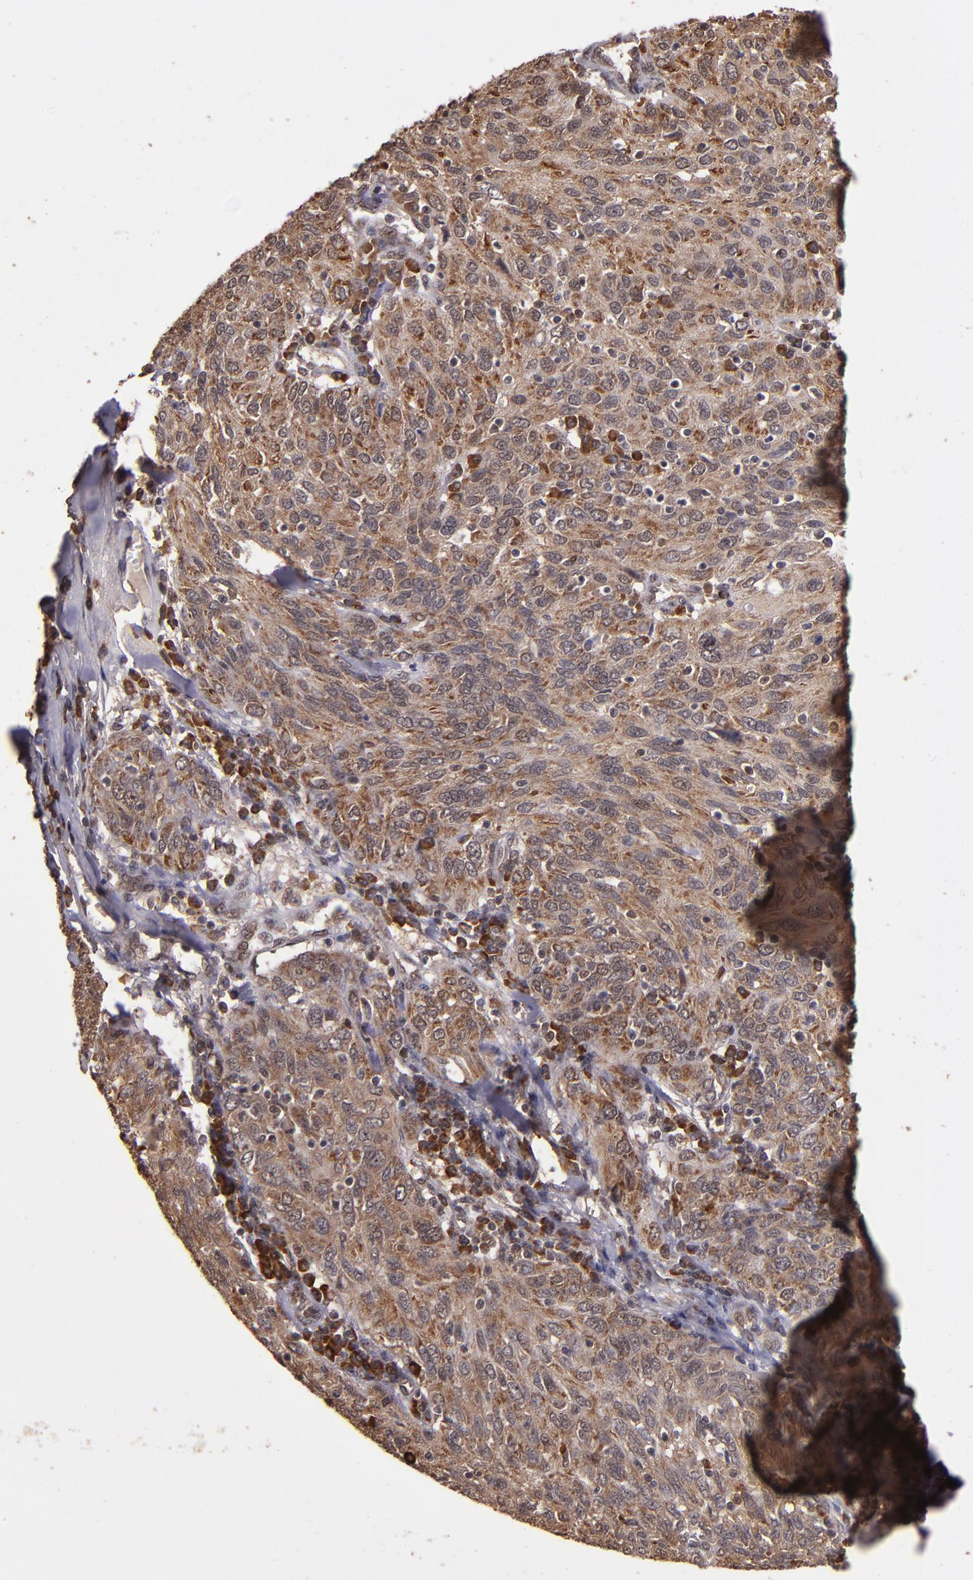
{"staining": {"intensity": "moderate", "quantity": ">75%", "location": "cytoplasmic/membranous,nuclear"}, "tissue": "ovarian cancer", "cell_type": "Tumor cells", "image_type": "cancer", "snomed": [{"axis": "morphology", "description": "Carcinoma, endometroid"}, {"axis": "topography", "description": "Ovary"}], "caption": "About >75% of tumor cells in ovarian cancer (endometroid carcinoma) demonstrate moderate cytoplasmic/membranous and nuclear protein positivity as visualized by brown immunohistochemical staining.", "gene": "RIOK3", "patient": {"sex": "female", "age": 50}}